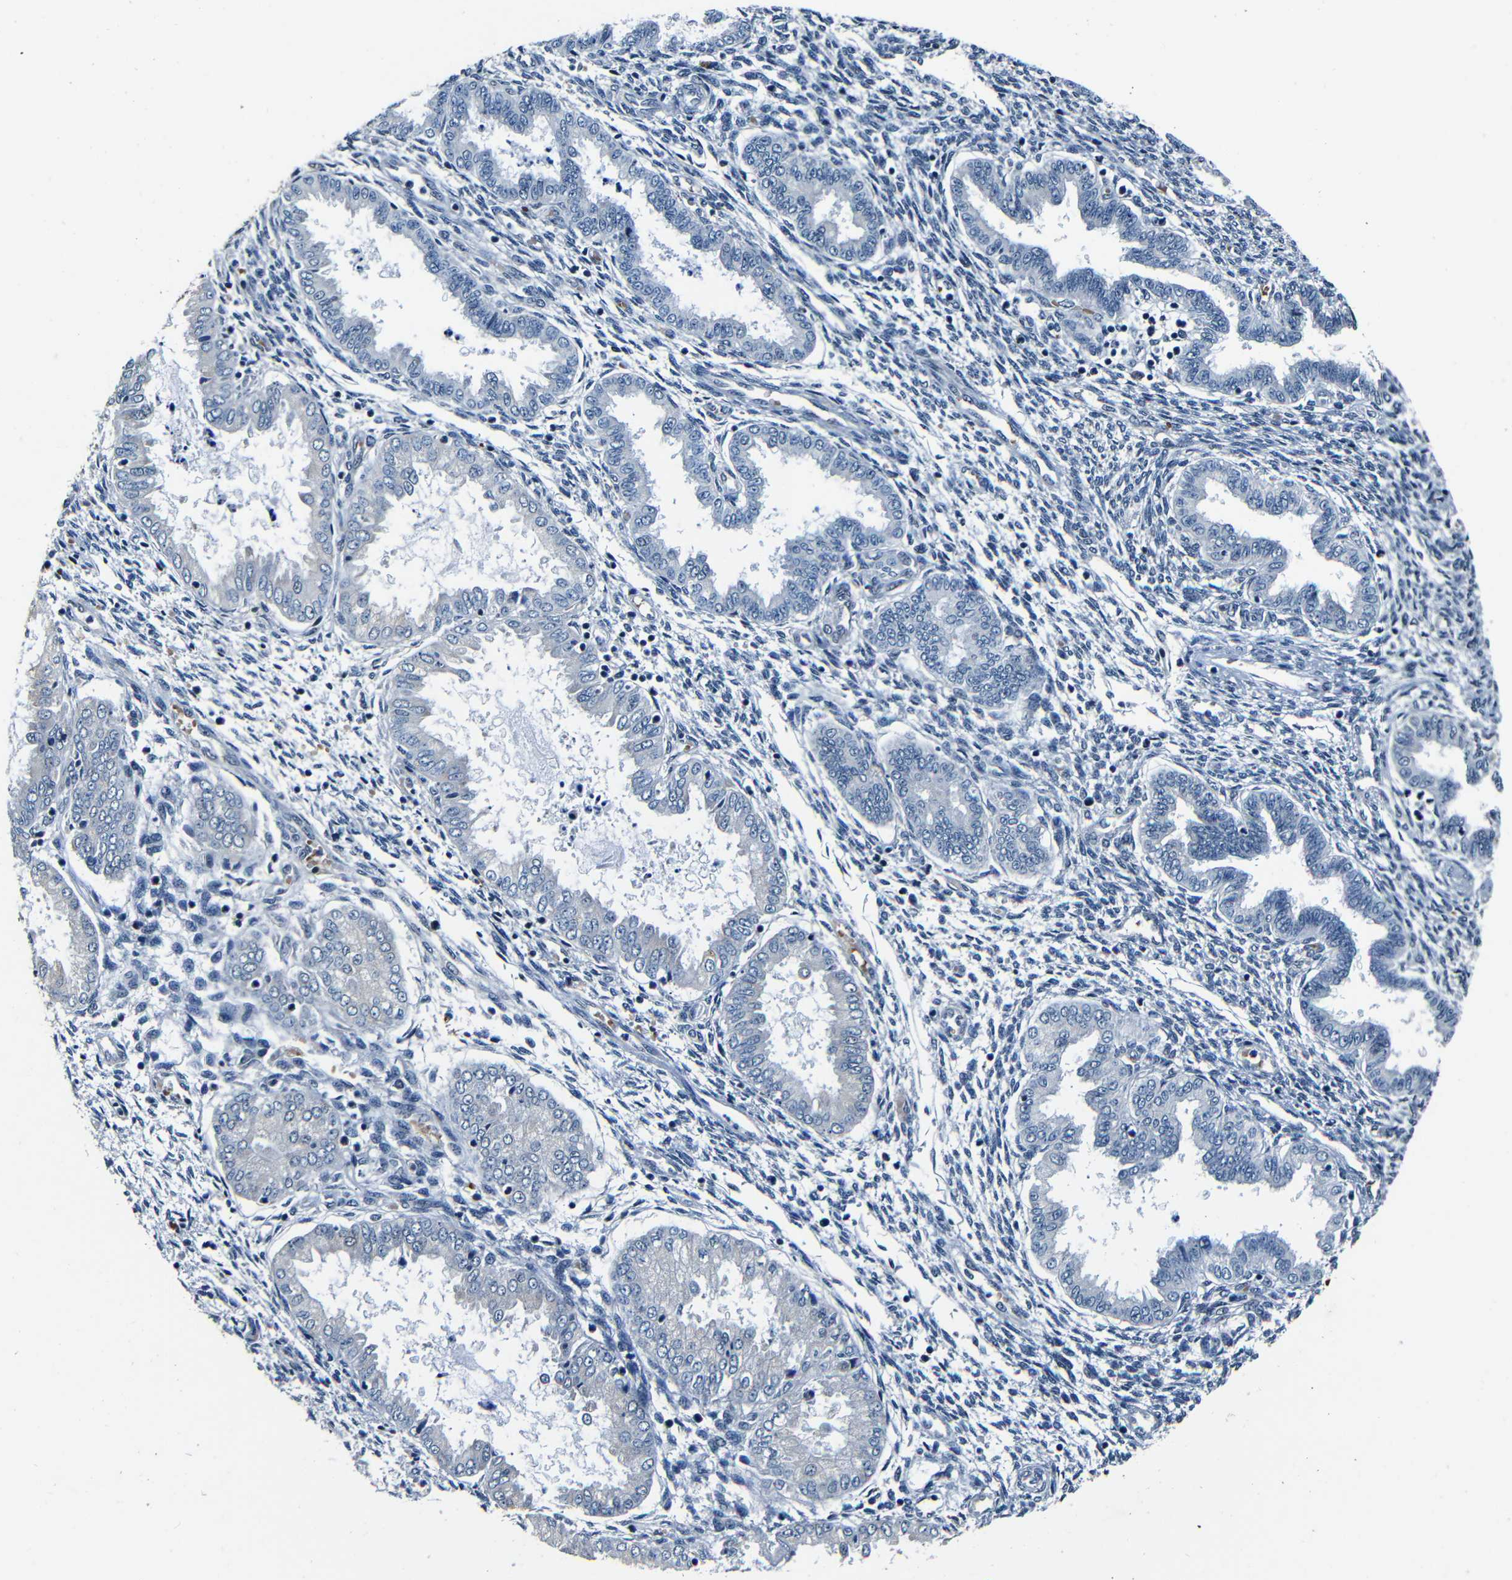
{"staining": {"intensity": "weak", "quantity": "<25%", "location": "nuclear"}, "tissue": "endometrium", "cell_type": "Cells in endometrial stroma", "image_type": "normal", "snomed": [{"axis": "morphology", "description": "Normal tissue, NOS"}, {"axis": "topography", "description": "Endometrium"}], "caption": "A high-resolution micrograph shows immunohistochemistry staining of benign endometrium, which reveals no significant positivity in cells in endometrial stroma. (Brightfield microscopy of DAB immunohistochemistry at high magnification).", "gene": "FOXD4L1", "patient": {"sex": "female", "age": 33}}